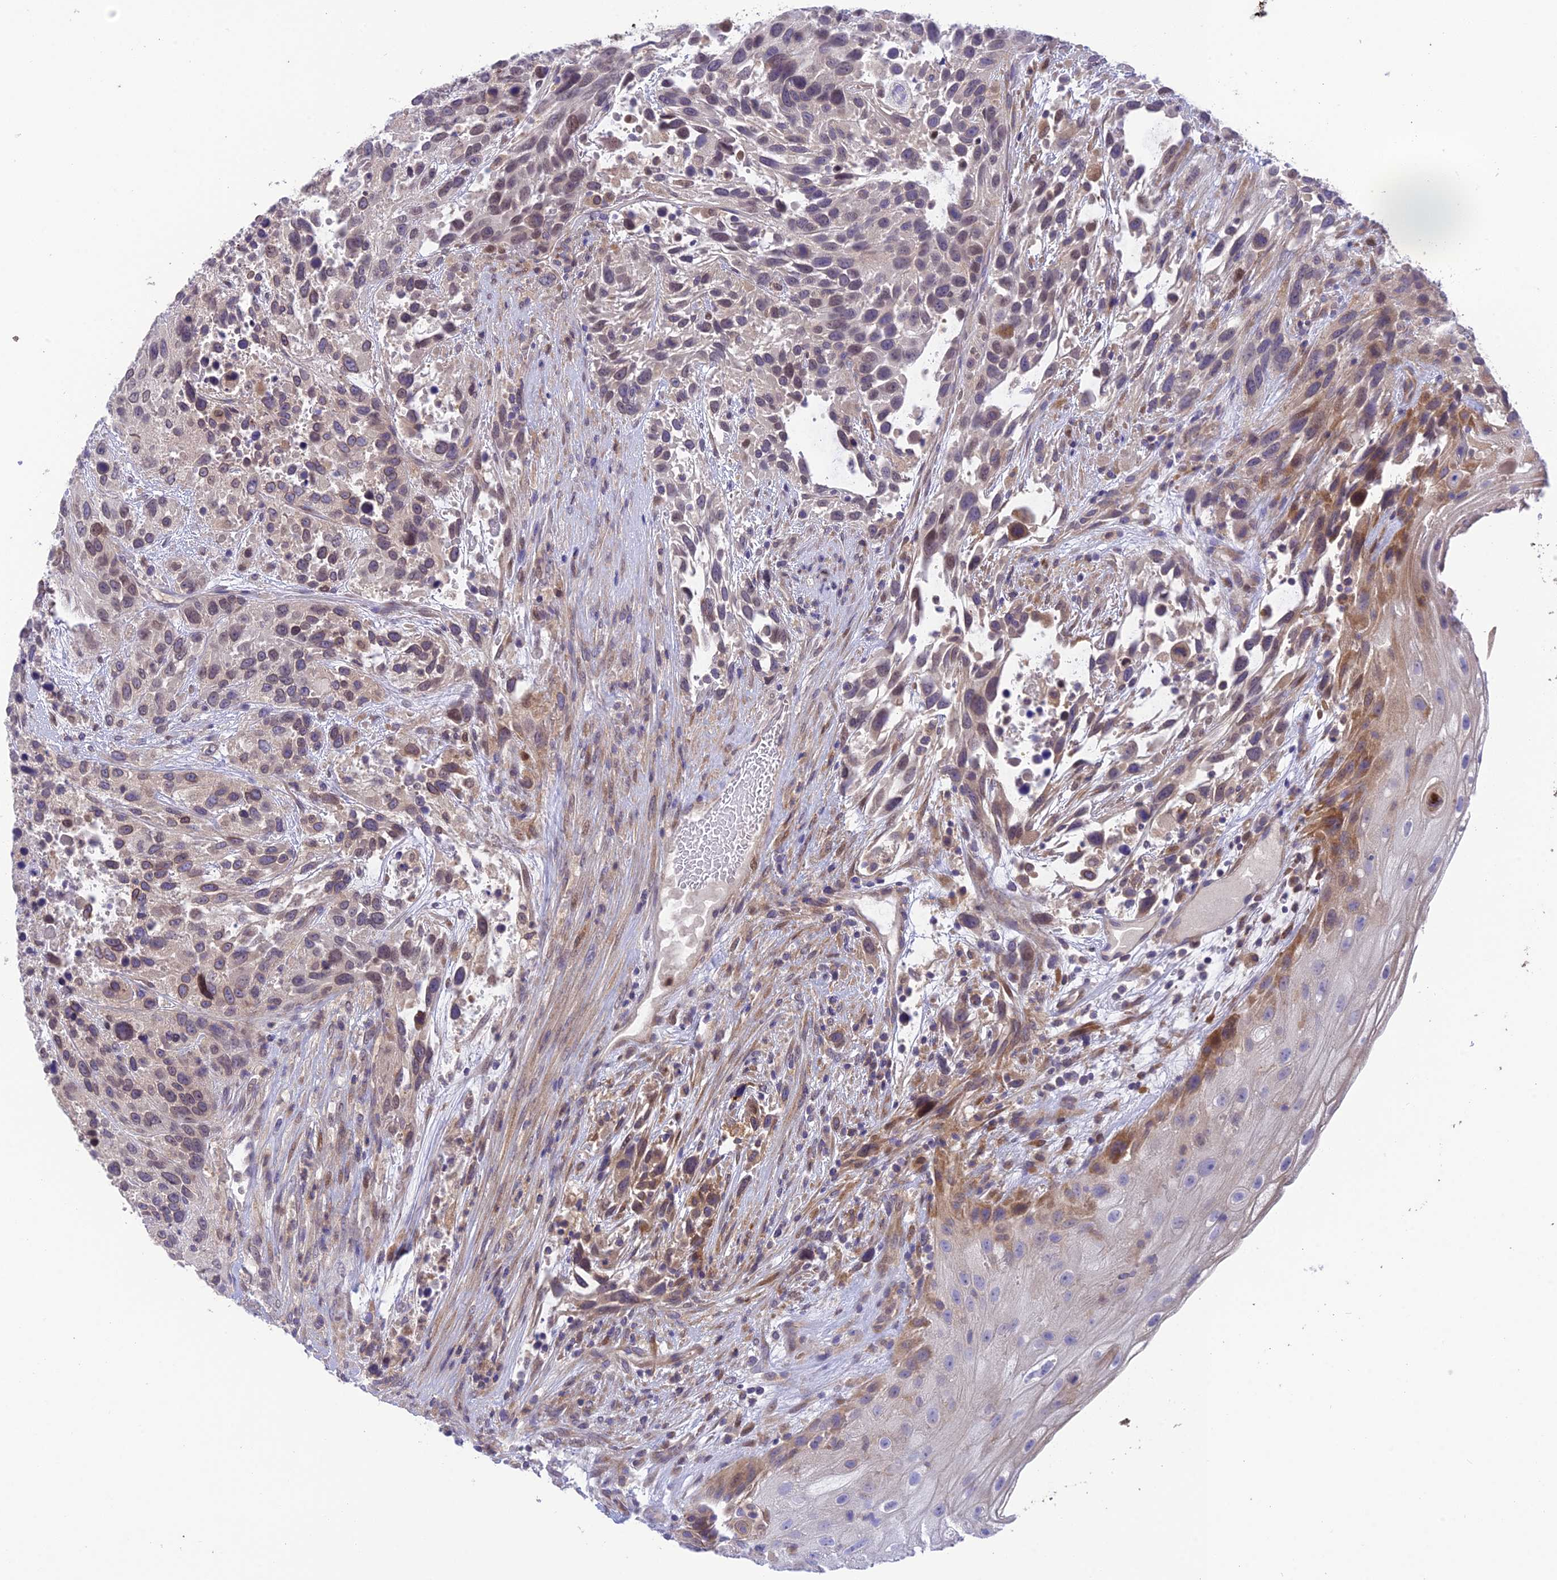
{"staining": {"intensity": "weak", "quantity": "25%-75%", "location": "cytoplasmic/membranous,nuclear"}, "tissue": "urothelial cancer", "cell_type": "Tumor cells", "image_type": "cancer", "snomed": [{"axis": "morphology", "description": "Urothelial carcinoma, High grade"}, {"axis": "topography", "description": "Urinary bladder"}], "caption": "A low amount of weak cytoplasmic/membranous and nuclear expression is appreciated in approximately 25%-75% of tumor cells in urothelial cancer tissue.", "gene": "BMT2", "patient": {"sex": "female", "age": 70}}